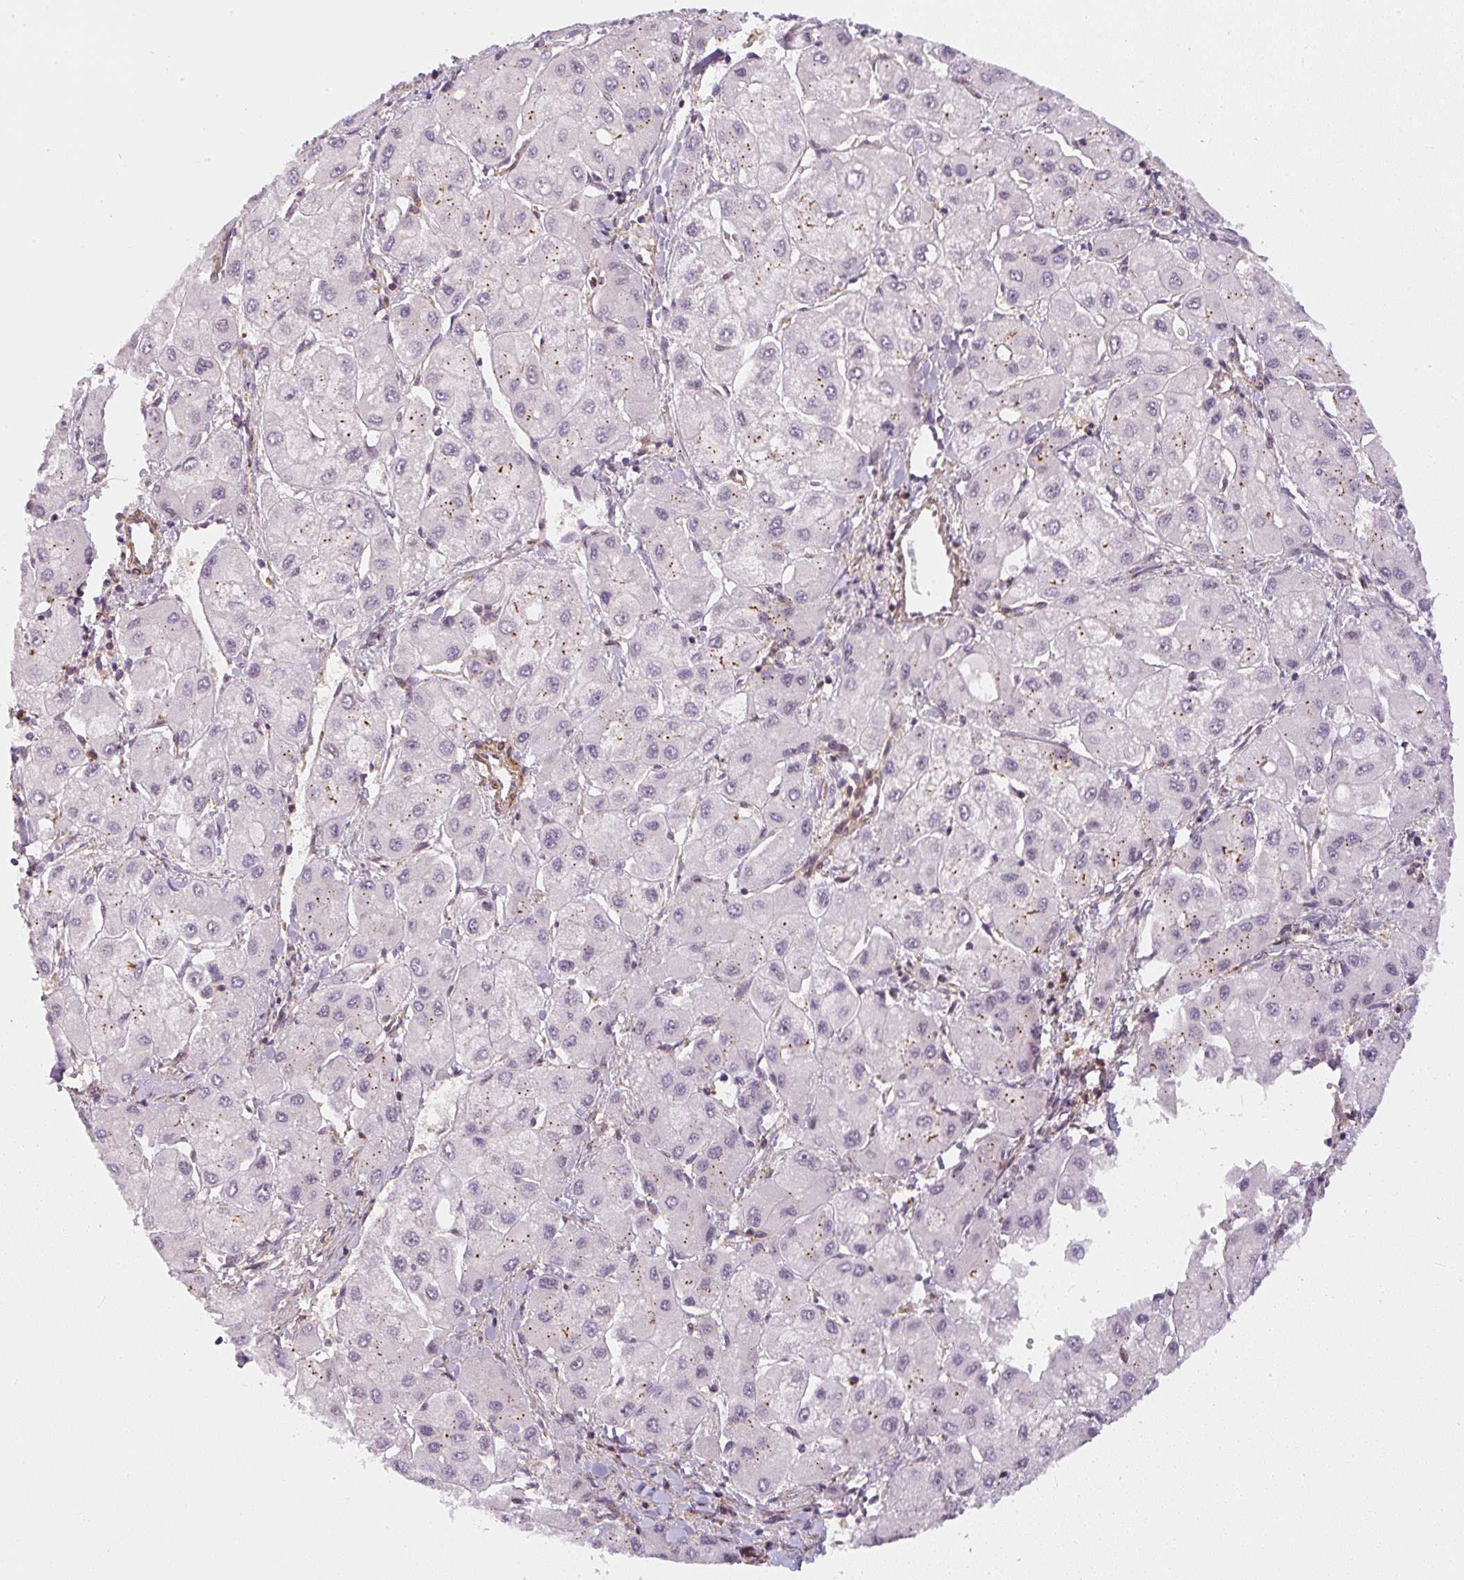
{"staining": {"intensity": "moderate", "quantity": "<25%", "location": "cytoplasmic/membranous"}, "tissue": "liver cancer", "cell_type": "Tumor cells", "image_type": "cancer", "snomed": [{"axis": "morphology", "description": "Carcinoma, Hepatocellular, NOS"}, {"axis": "topography", "description": "Liver"}], "caption": "Immunohistochemistry histopathology image of neoplastic tissue: liver cancer (hepatocellular carcinoma) stained using immunohistochemistry reveals low levels of moderate protein expression localized specifically in the cytoplasmic/membranous of tumor cells, appearing as a cytoplasmic/membranous brown color.", "gene": "SULF1", "patient": {"sex": "male", "age": 40}}